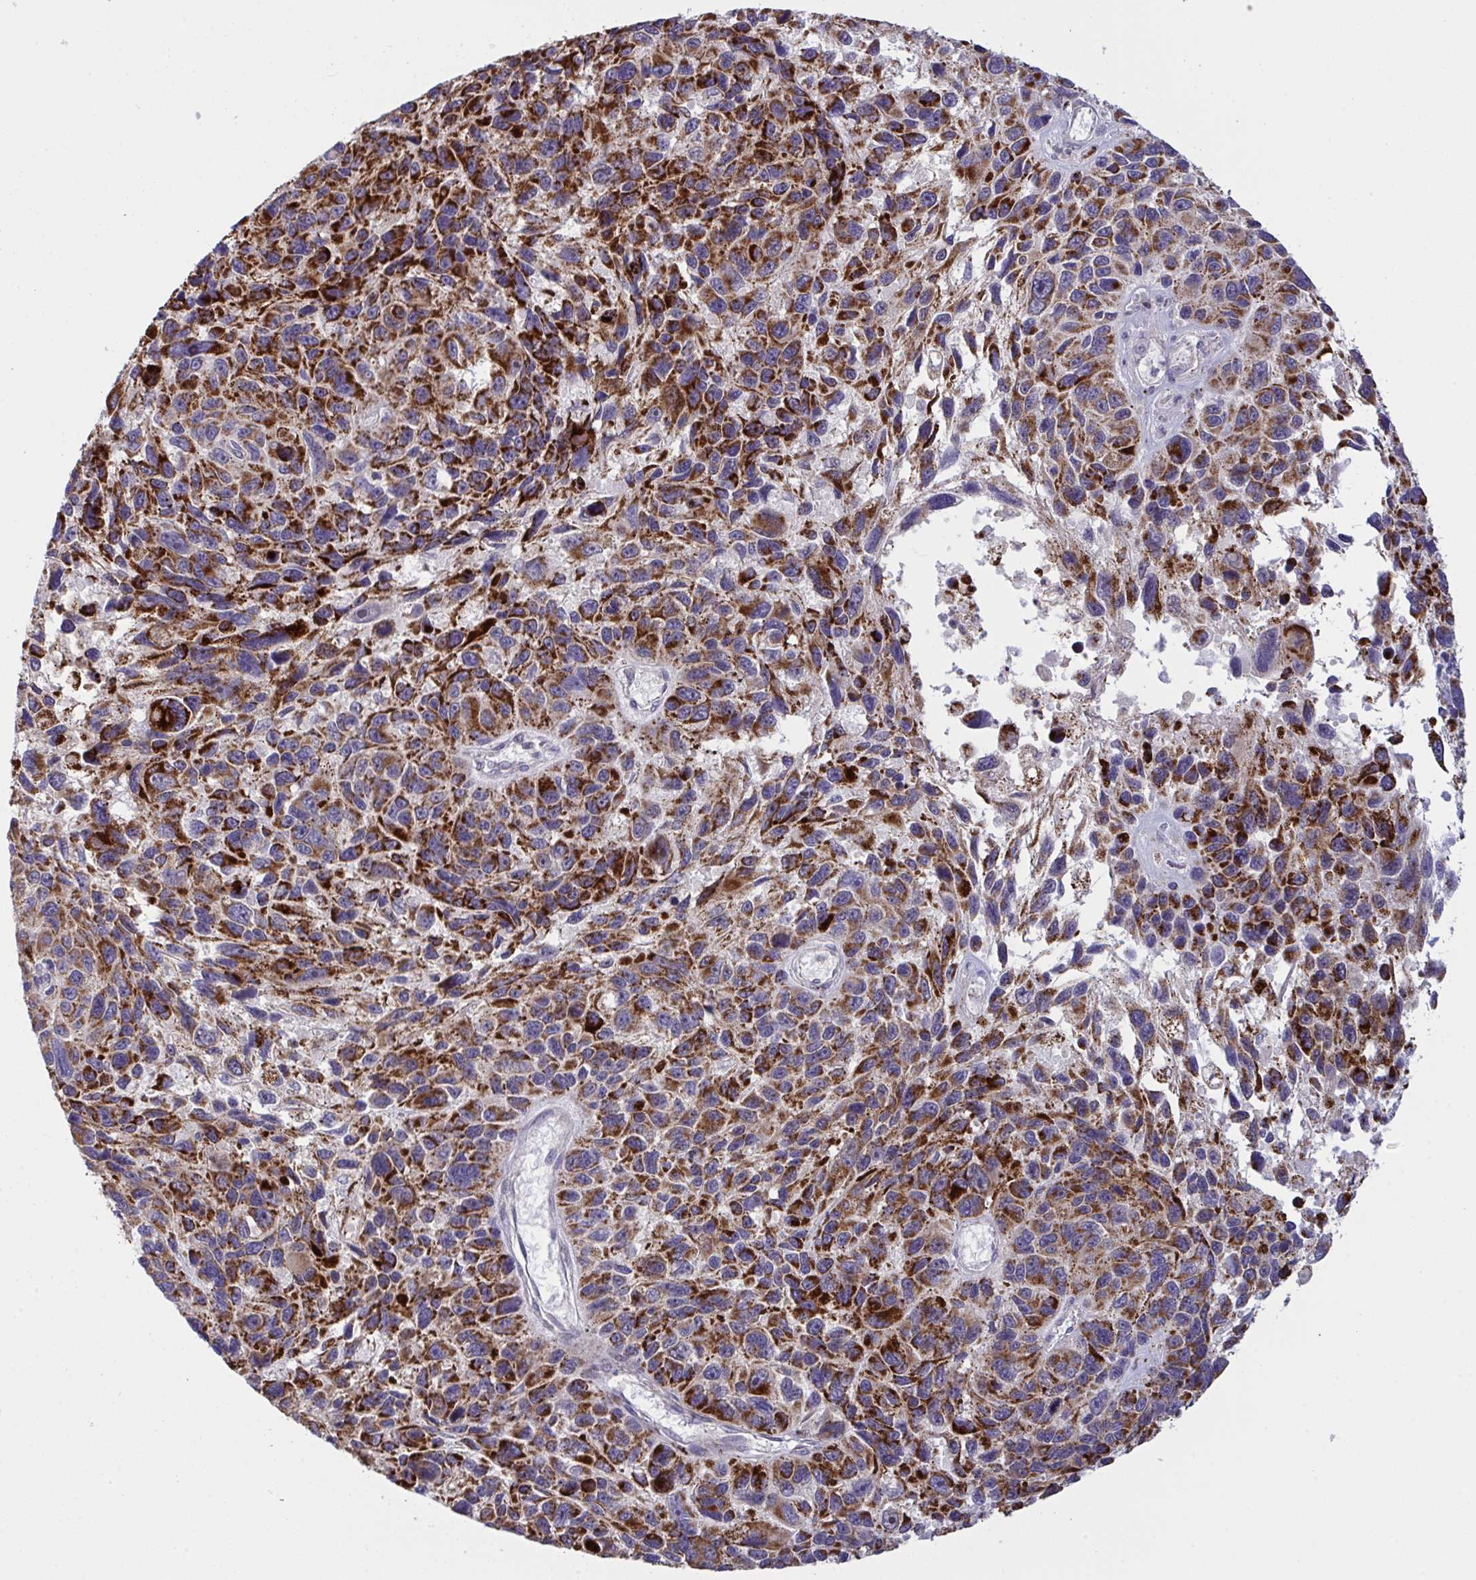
{"staining": {"intensity": "strong", "quantity": ">75%", "location": "cytoplasmic/membranous"}, "tissue": "melanoma", "cell_type": "Tumor cells", "image_type": "cancer", "snomed": [{"axis": "morphology", "description": "Malignant melanoma, NOS"}, {"axis": "topography", "description": "Skin"}], "caption": "Strong cytoplasmic/membranous protein expression is present in about >75% of tumor cells in melanoma.", "gene": "MICOS10", "patient": {"sex": "male", "age": 53}}